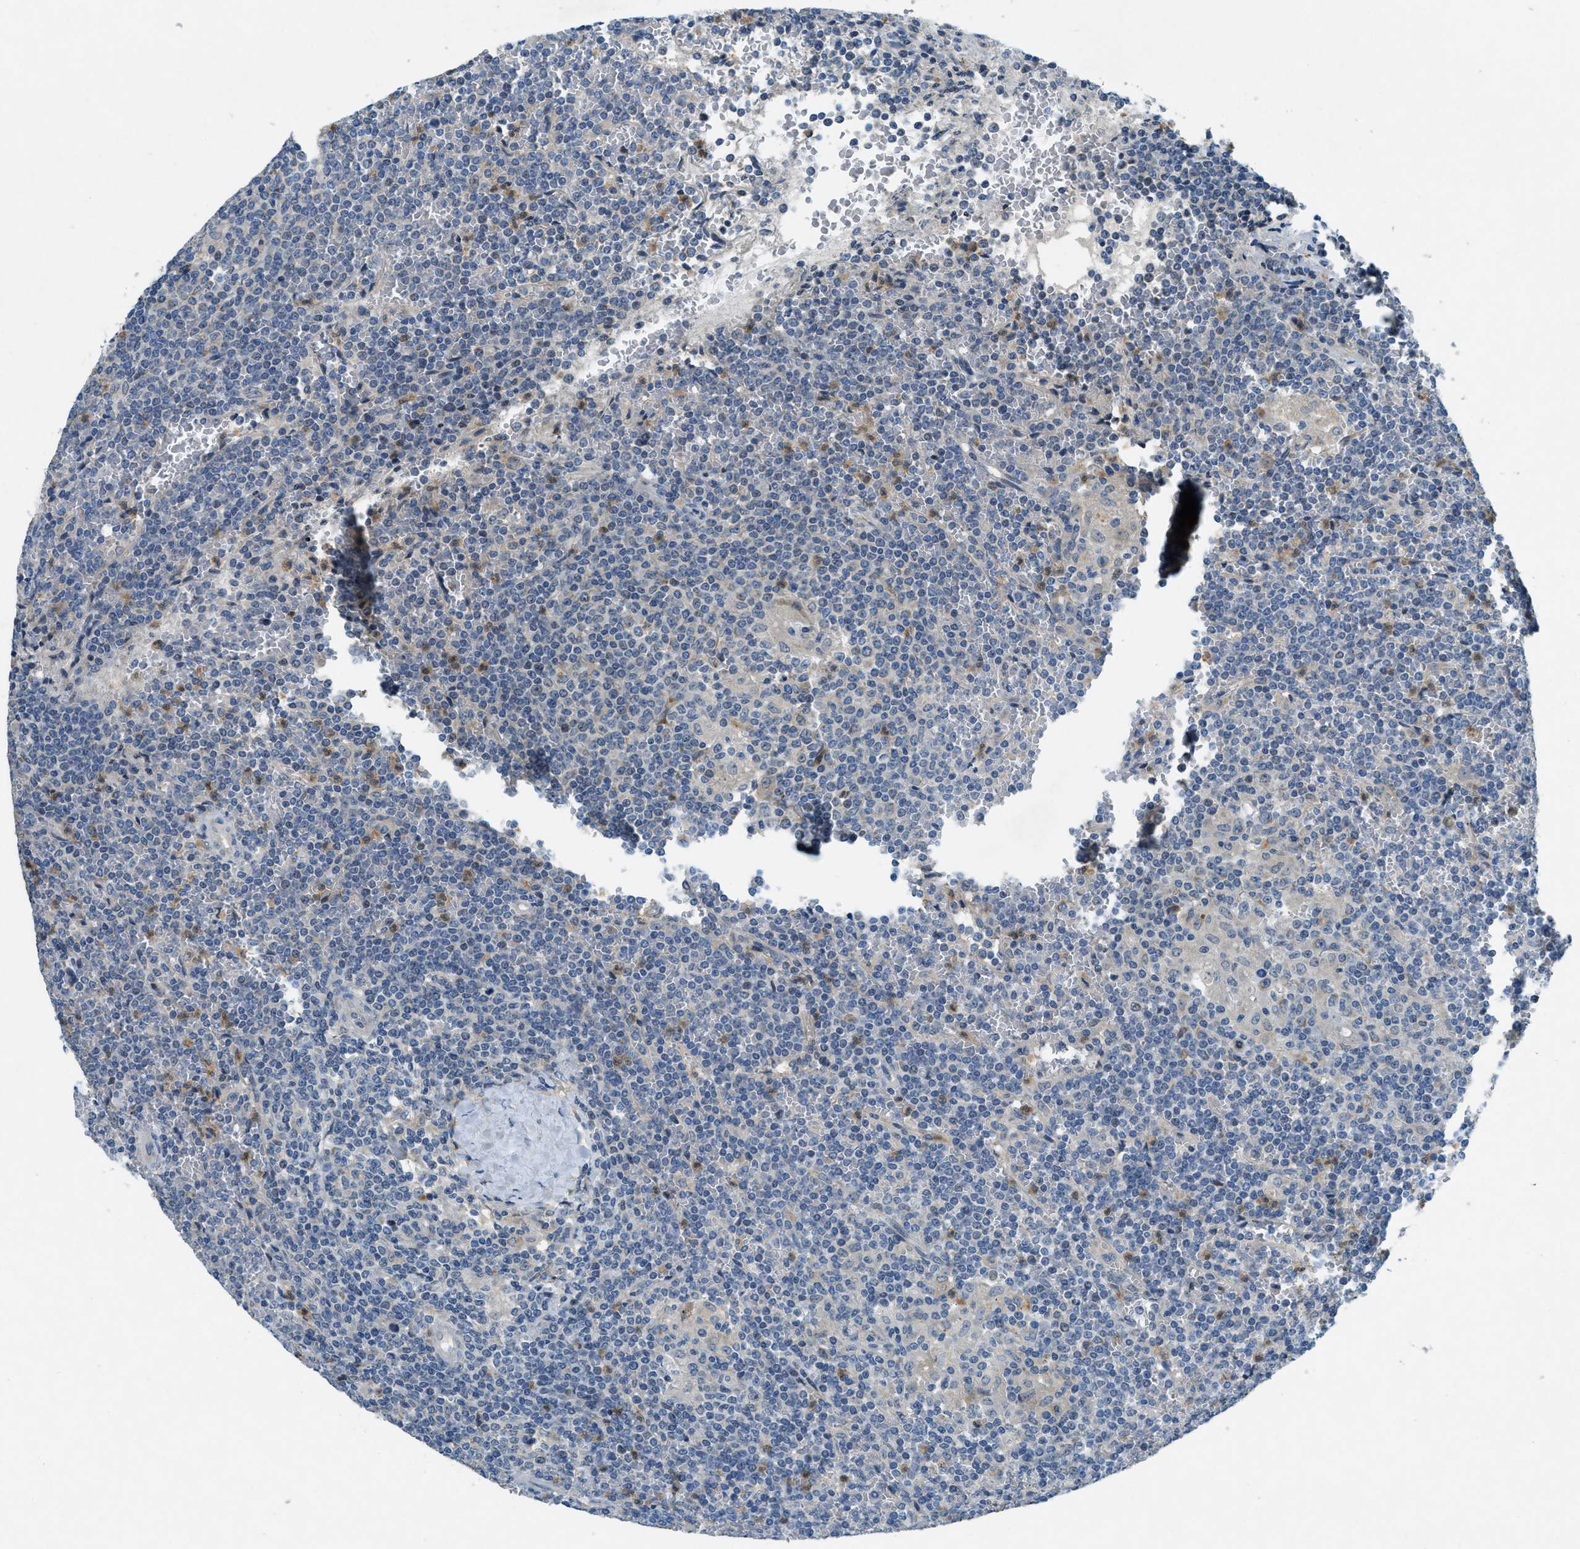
{"staining": {"intensity": "negative", "quantity": "none", "location": "none"}, "tissue": "lymphoma", "cell_type": "Tumor cells", "image_type": "cancer", "snomed": [{"axis": "morphology", "description": "Malignant lymphoma, non-Hodgkin's type, Low grade"}, {"axis": "topography", "description": "Spleen"}], "caption": "IHC image of neoplastic tissue: human lymphoma stained with DAB (3,3'-diaminobenzidine) demonstrates no significant protein staining in tumor cells.", "gene": "SNX14", "patient": {"sex": "female", "age": 19}}